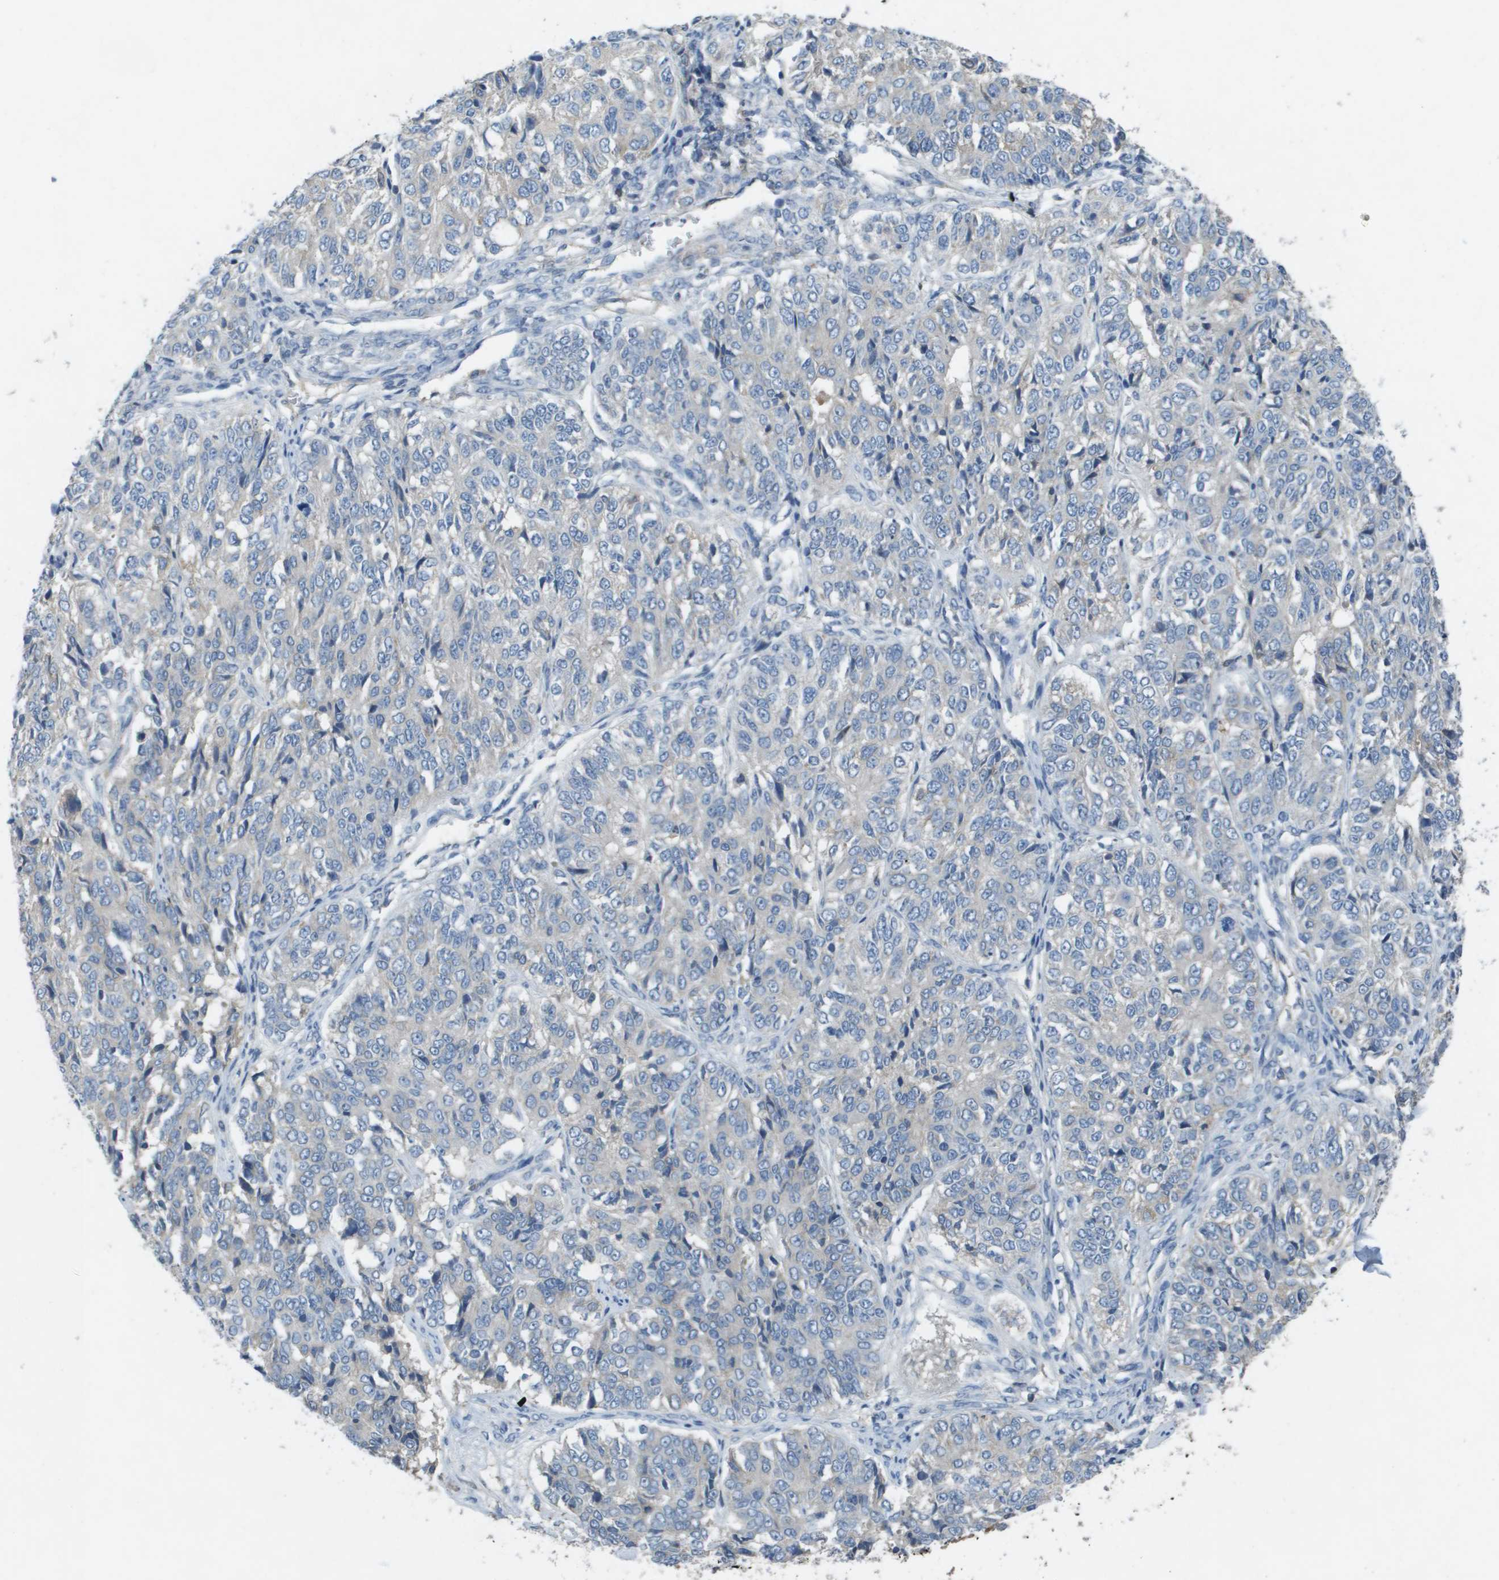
{"staining": {"intensity": "negative", "quantity": "none", "location": "none"}, "tissue": "ovarian cancer", "cell_type": "Tumor cells", "image_type": "cancer", "snomed": [{"axis": "morphology", "description": "Carcinoma, endometroid"}, {"axis": "topography", "description": "Ovary"}], "caption": "DAB (3,3'-diaminobenzidine) immunohistochemical staining of endometroid carcinoma (ovarian) shows no significant positivity in tumor cells.", "gene": "CLCA4", "patient": {"sex": "female", "age": 51}}